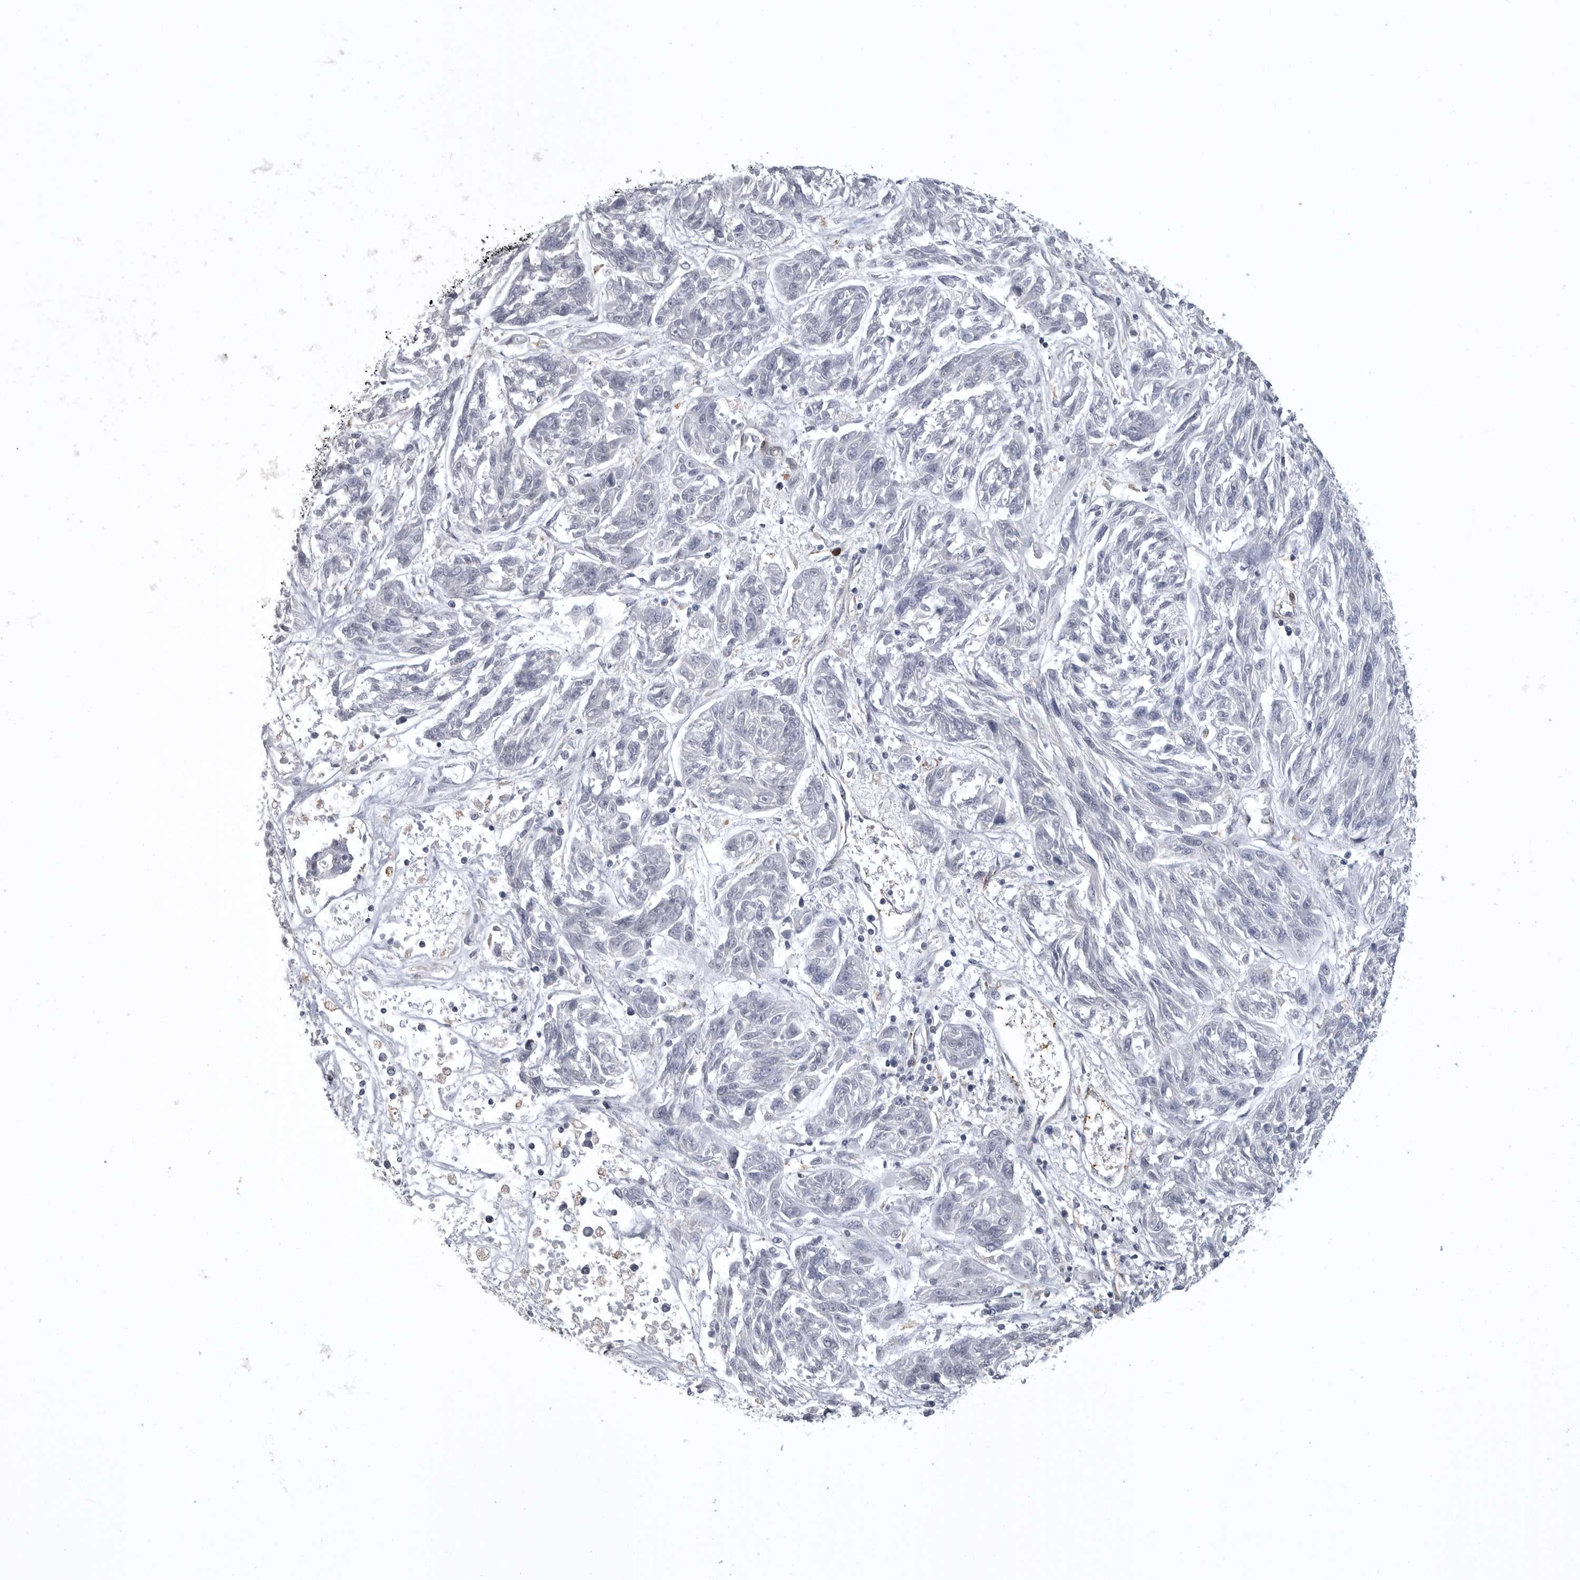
{"staining": {"intensity": "negative", "quantity": "none", "location": "none"}, "tissue": "melanoma", "cell_type": "Tumor cells", "image_type": "cancer", "snomed": [{"axis": "morphology", "description": "Malignant melanoma, NOS"}, {"axis": "topography", "description": "Skin"}], "caption": "Melanoma was stained to show a protein in brown. There is no significant positivity in tumor cells.", "gene": "AOC3", "patient": {"sex": "male", "age": 53}}